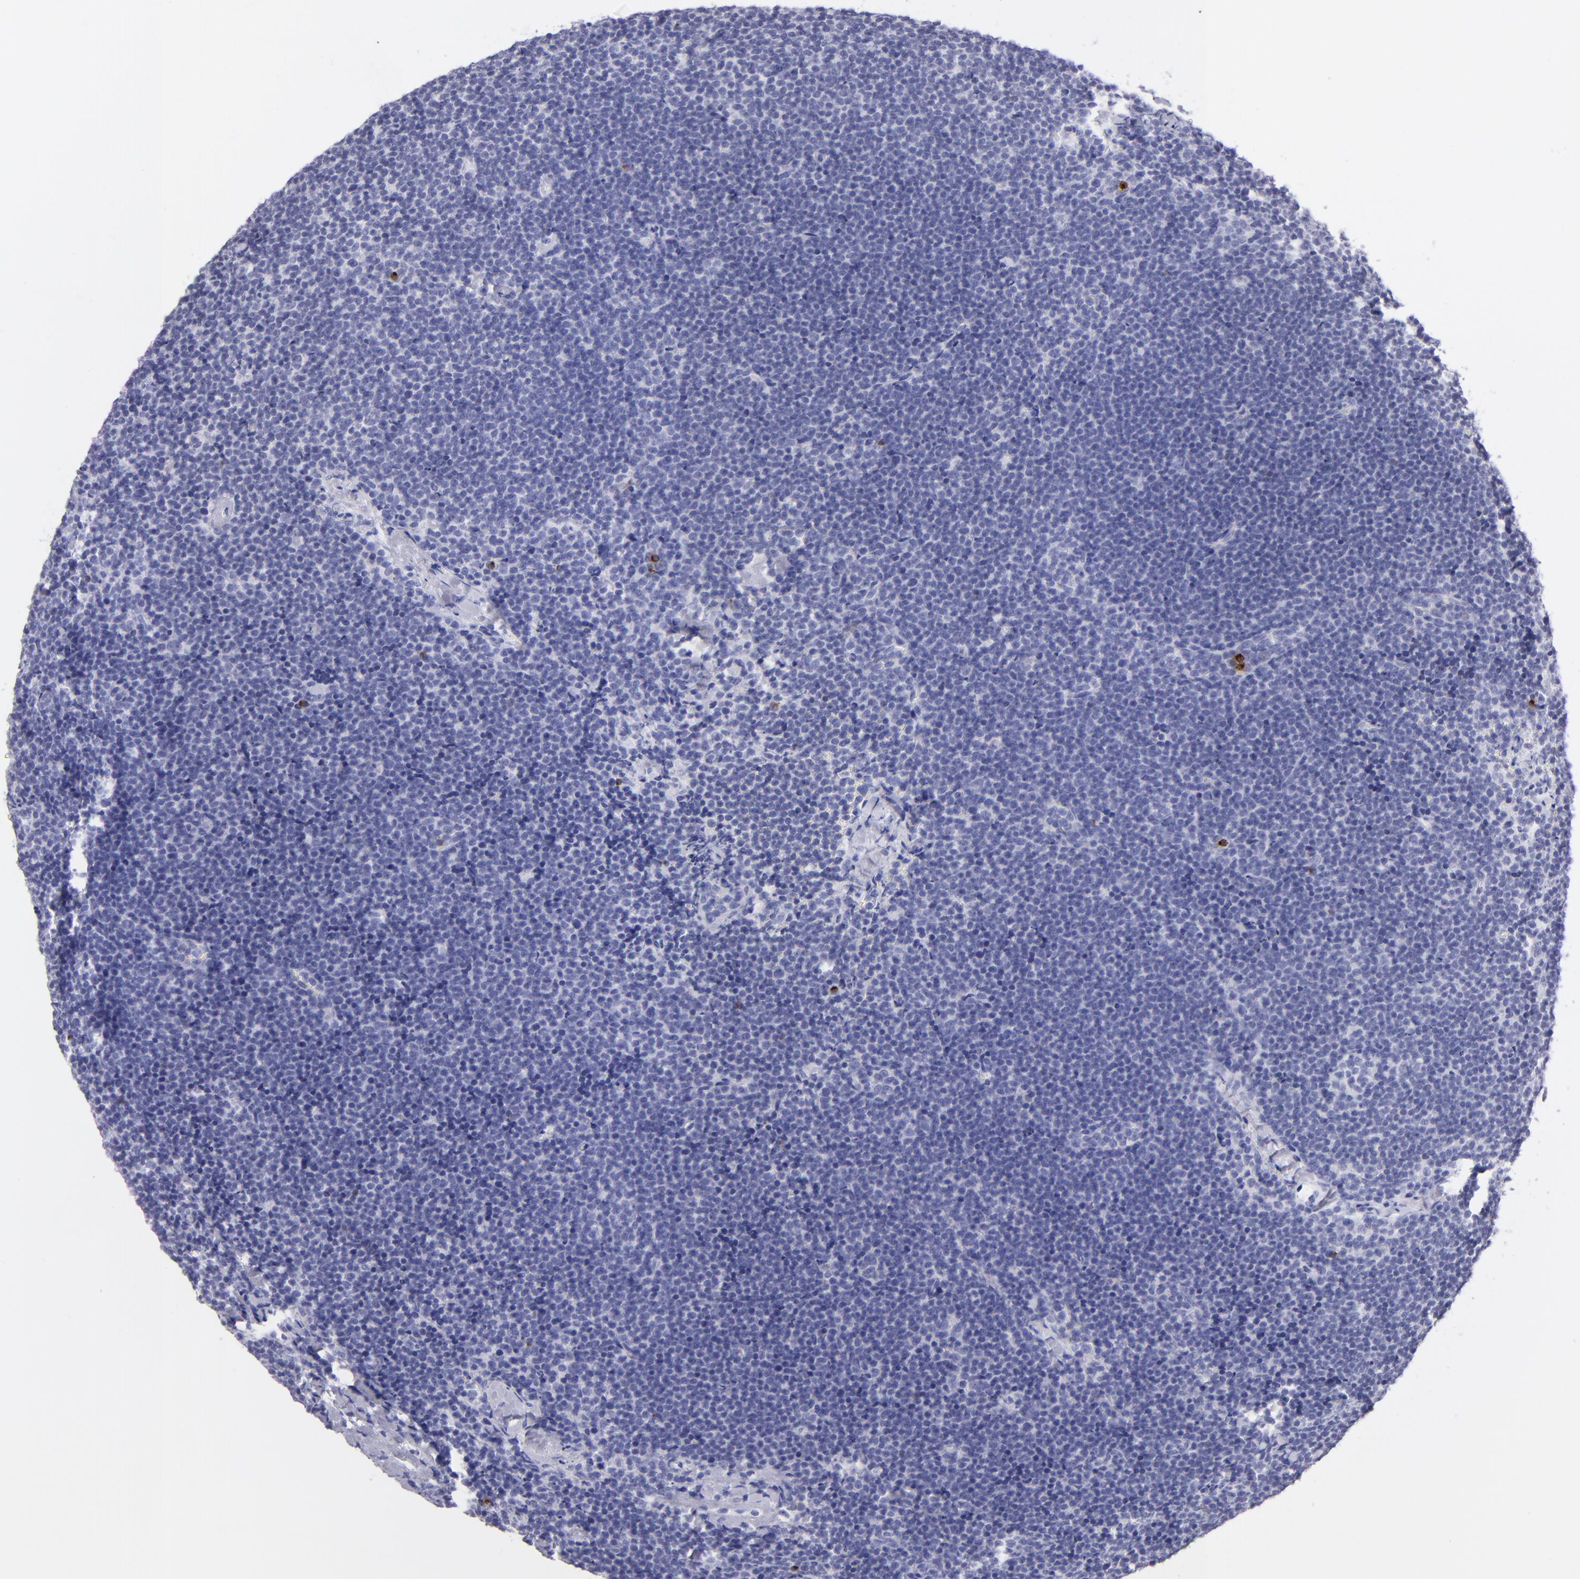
{"staining": {"intensity": "negative", "quantity": "none", "location": "none"}, "tissue": "lymphoma", "cell_type": "Tumor cells", "image_type": "cancer", "snomed": [{"axis": "morphology", "description": "Malignant lymphoma, non-Hodgkin's type, High grade"}, {"axis": "topography", "description": "Lymph node"}], "caption": "IHC histopathology image of neoplastic tissue: human lymphoma stained with DAB reveals no significant protein staining in tumor cells.", "gene": "PRF1", "patient": {"sex": "female", "age": 58}}